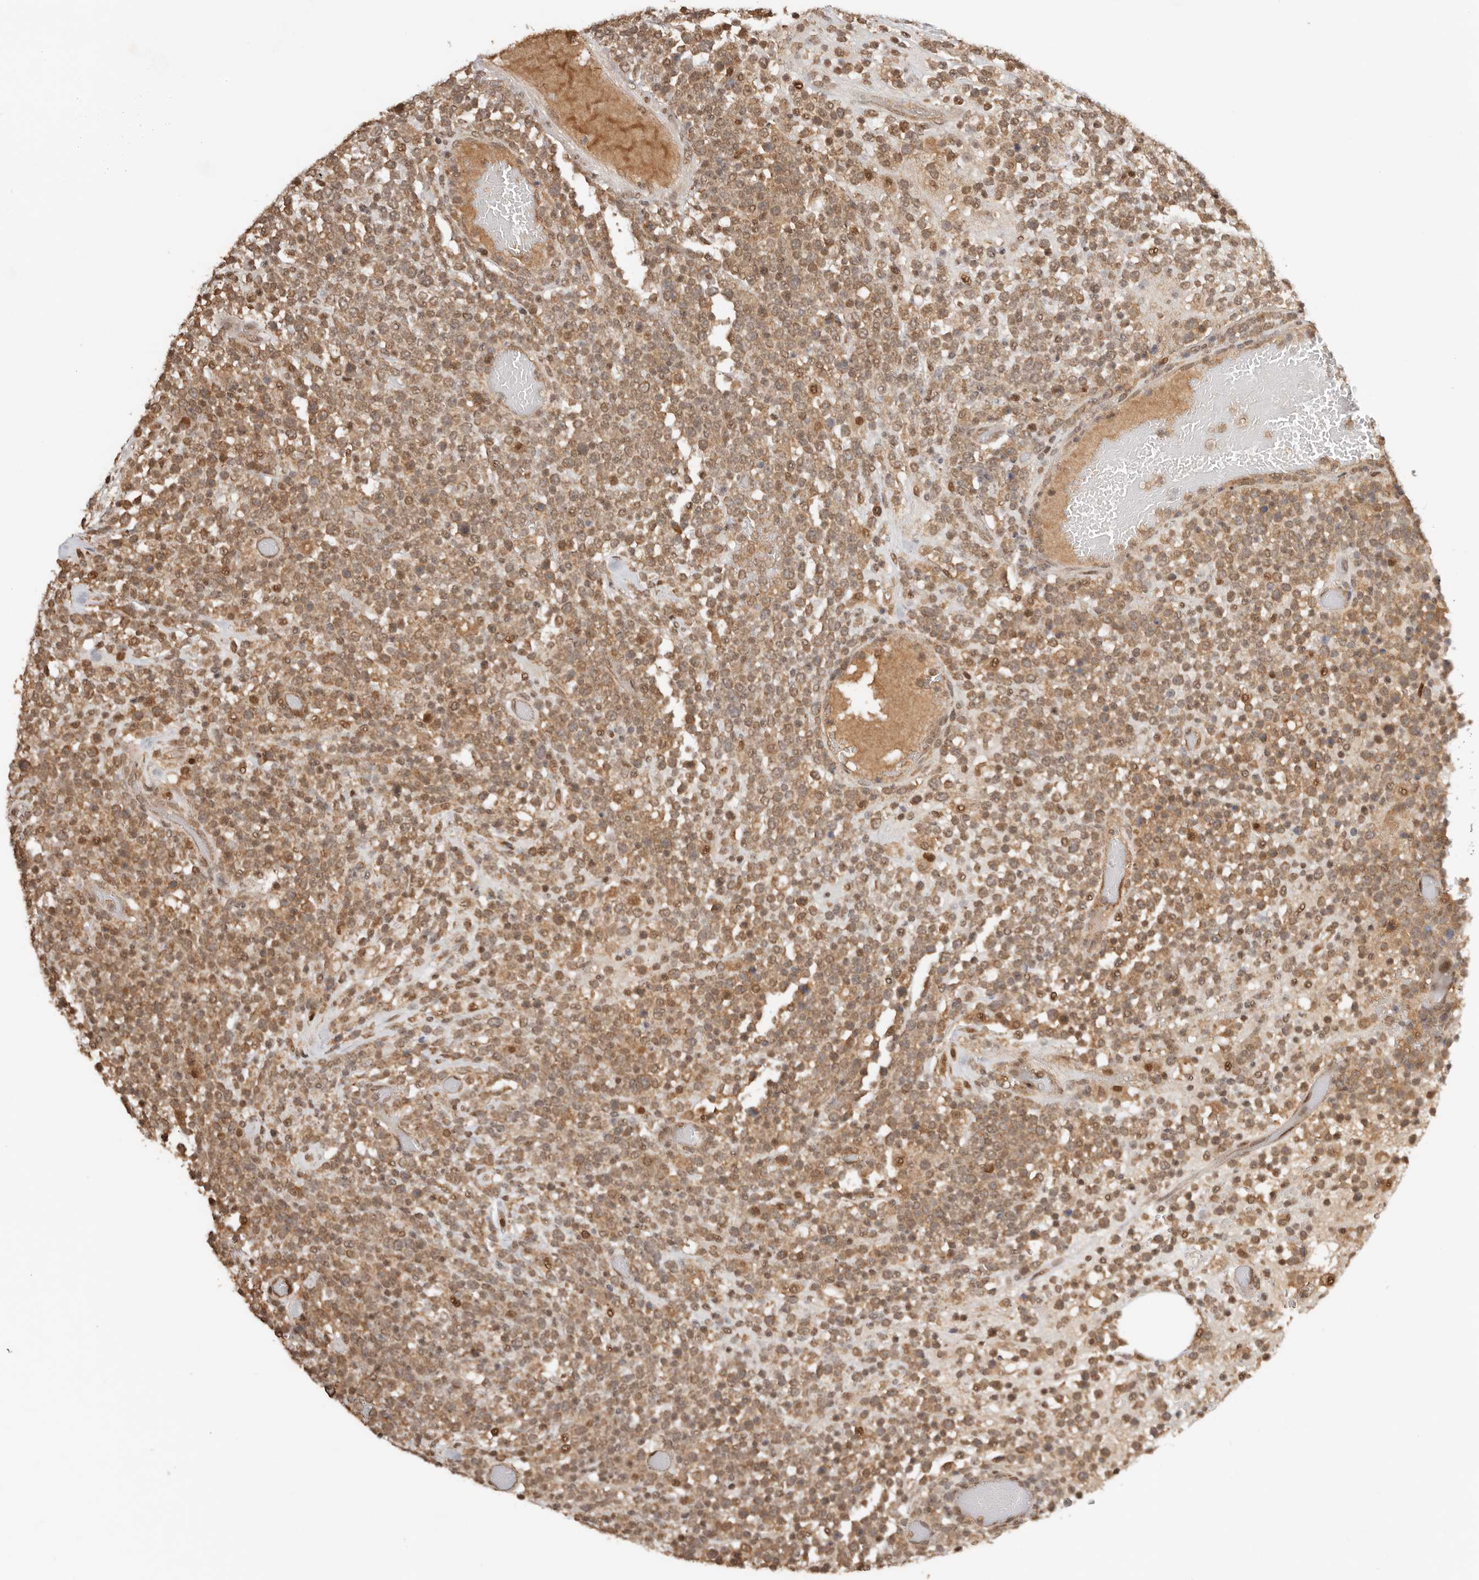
{"staining": {"intensity": "moderate", "quantity": ">75%", "location": "cytoplasmic/membranous,nuclear"}, "tissue": "lymphoma", "cell_type": "Tumor cells", "image_type": "cancer", "snomed": [{"axis": "morphology", "description": "Malignant lymphoma, non-Hodgkin's type, High grade"}, {"axis": "topography", "description": "Colon"}], "caption": "High-grade malignant lymphoma, non-Hodgkin's type tissue exhibits moderate cytoplasmic/membranous and nuclear positivity in about >75% of tumor cells, visualized by immunohistochemistry.", "gene": "SEC14L1", "patient": {"sex": "female", "age": 53}}